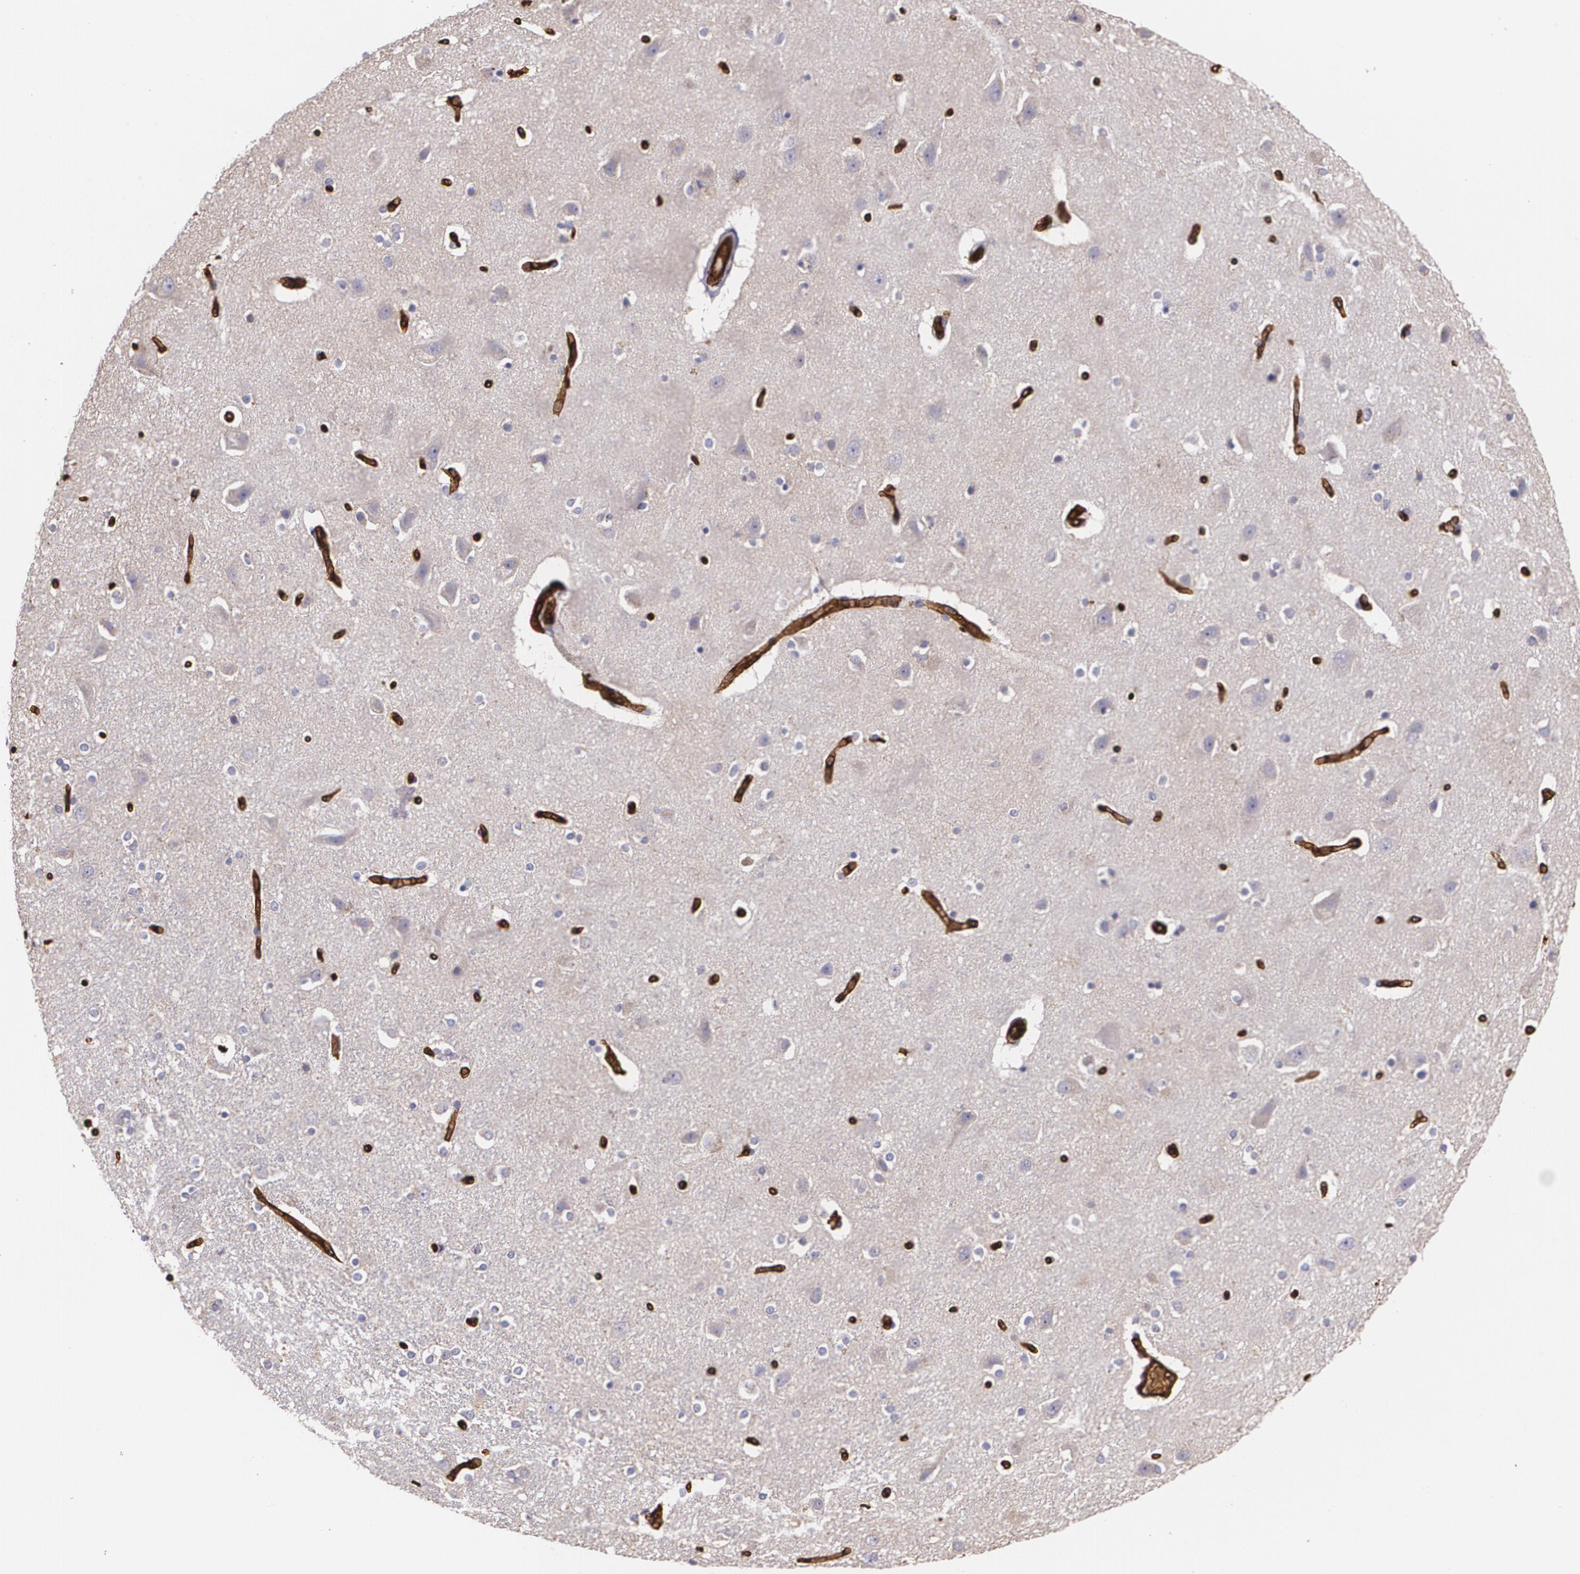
{"staining": {"intensity": "negative", "quantity": "none", "location": "none"}, "tissue": "caudate", "cell_type": "Glial cells", "image_type": "normal", "snomed": [{"axis": "morphology", "description": "Normal tissue, NOS"}, {"axis": "topography", "description": "Lateral ventricle wall"}], "caption": "This is an IHC micrograph of normal human caudate. There is no staining in glial cells.", "gene": "SLC2A1", "patient": {"sex": "female", "age": 54}}